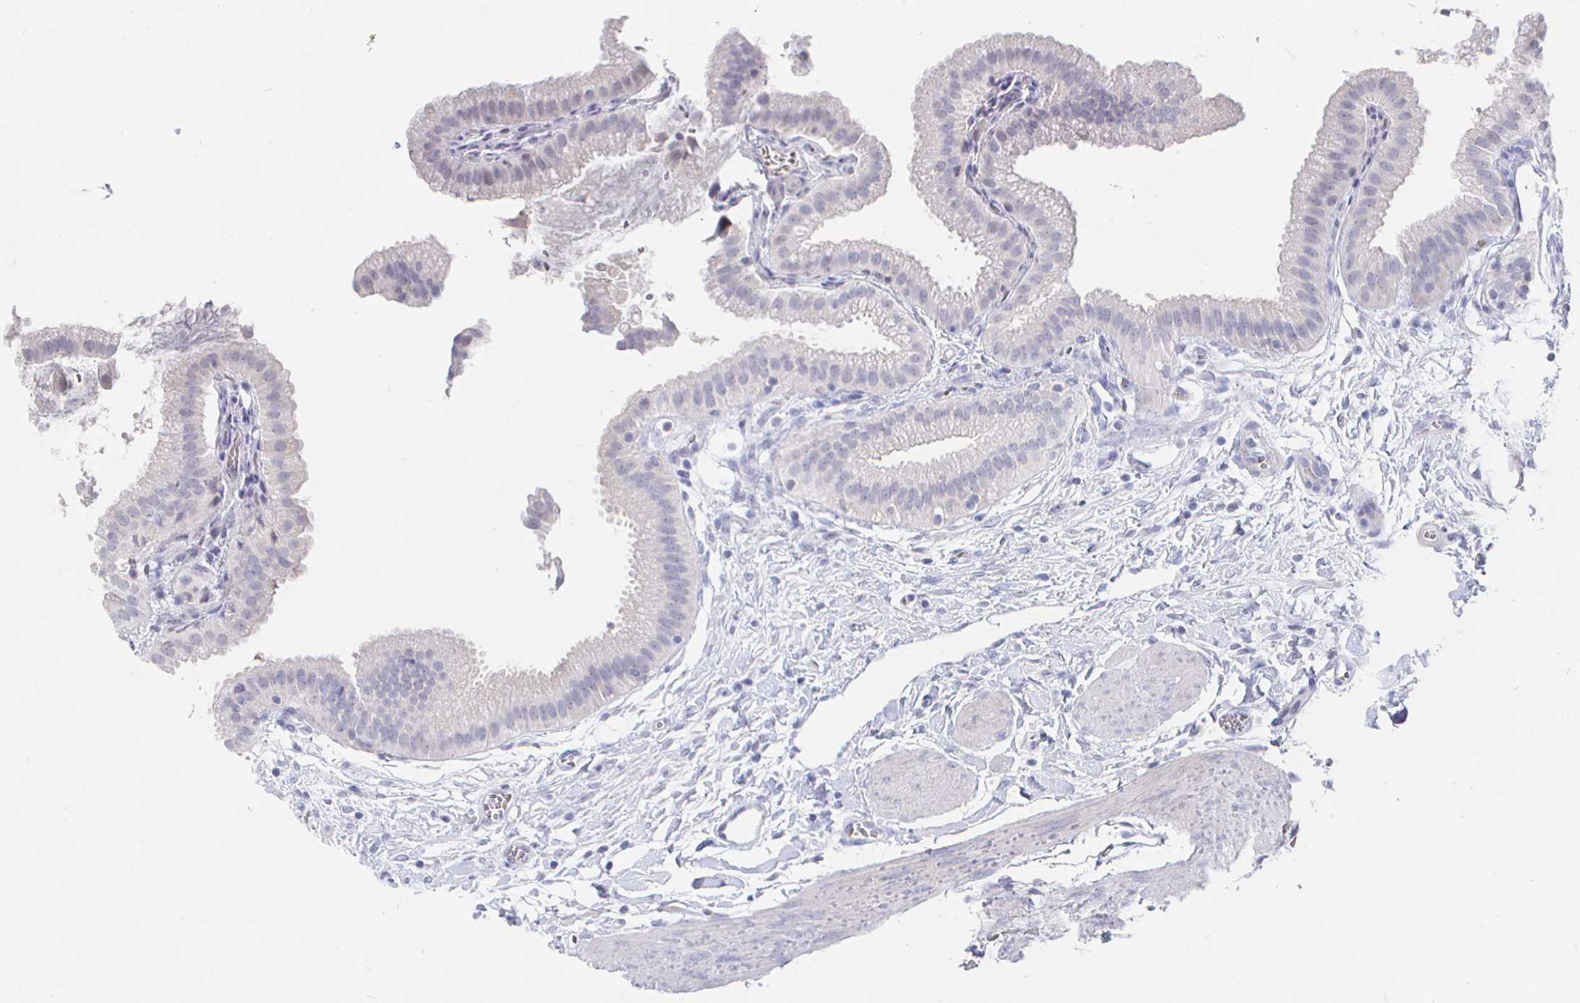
{"staining": {"intensity": "negative", "quantity": "none", "location": "none"}, "tissue": "gallbladder", "cell_type": "Glandular cells", "image_type": "normal", "snomed": [{"axis": "morphology", "description": "Normal tissue, NOS"}, {"axis": "topography", "description": "Gallbladder"}], "caption": "IHC image of normal gallbladder stained for a protein (brown), which displays no expression in glandular cells. Brightfield microscopy of IHC stained with DAB (brown) and hematoxylin (blue), captured at high magnification.", "gene": "LRRC23", "patient": {"sex": "female", "age": 63}}